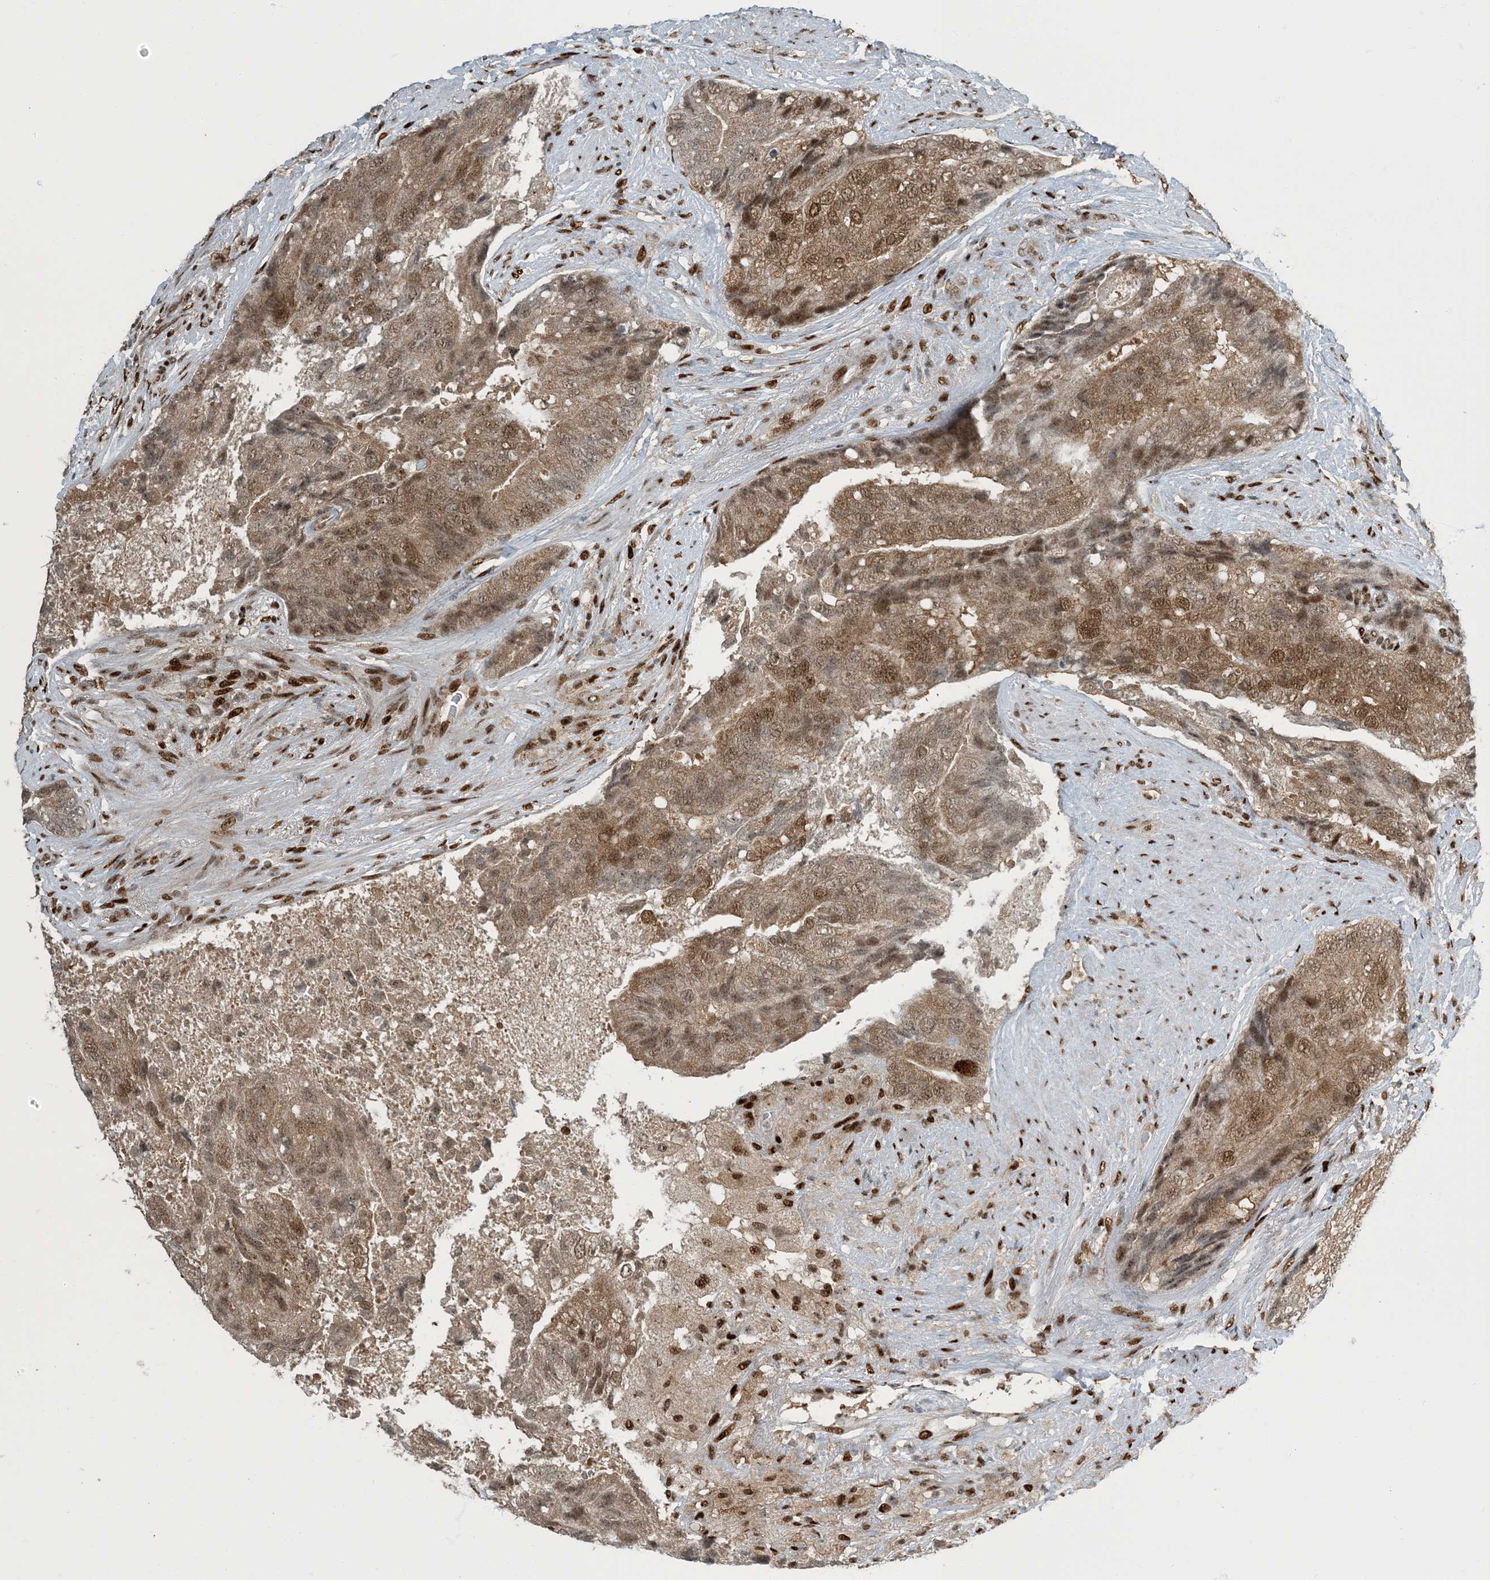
{"staining": {"intensity": "moderate", "quantity": ">75%", "location": "cytoplasmic/membranous,nuclear"}, "tissue": "prostate cancer", "cell_type": "Tumor cells", "image_type": "cancer", "snomed": [{"axis": "morphology", "description": "Adenocarcinoma, High grade"}, {"axis": "topography", "description": "Prostate"}], "caption": "Prostate adenocarcinoma (high-grade) was stained to show a protein in brown. There is medium levels of moderate cytoplasmic/membranous and nuclear staining in about >75% of tumor cells.", "gene": "MBD1", "patient": {"sex": "male", "age": 70}}